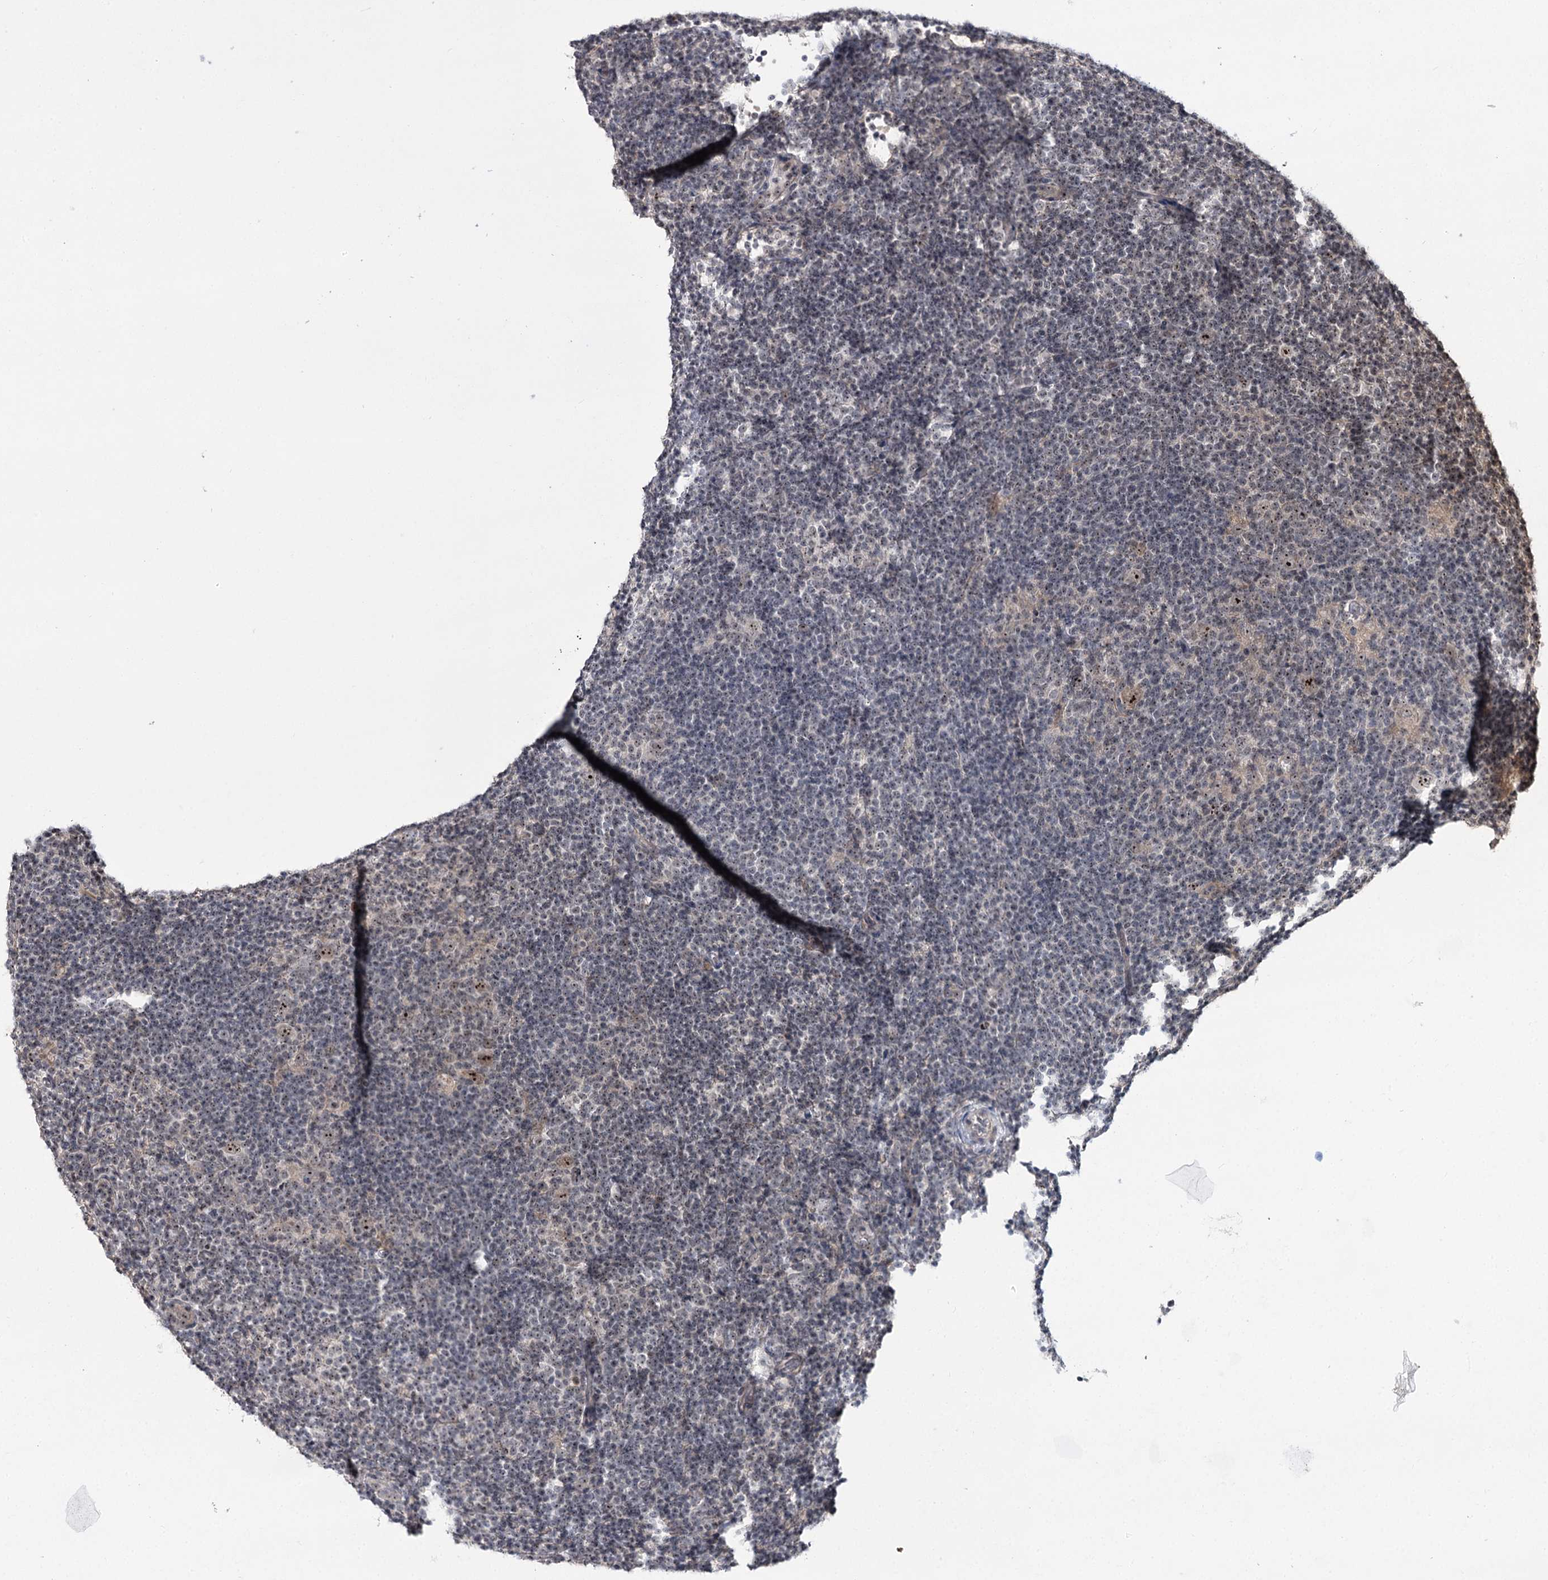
{"staining": {"intensity": "moderate", "quantity": "25%-75%", "location": "nuclear"}, "tissue": "lymphoma", "cell_type": "Tumor cells", "image_type": "cancer", "snomed": [{"axis": "morphology", "description": "Hodgkin's disease, NOS"}, {"axis": "topography", "description": "Lymph node"}], "caption": "Immunohistochemical staining of human lymphoma reveals medium levels of moderate nuclear staining in about 25%-75% of tumor cells.", "gene": "CCDC59", "patient": {"sex": "female", "age": 57}}